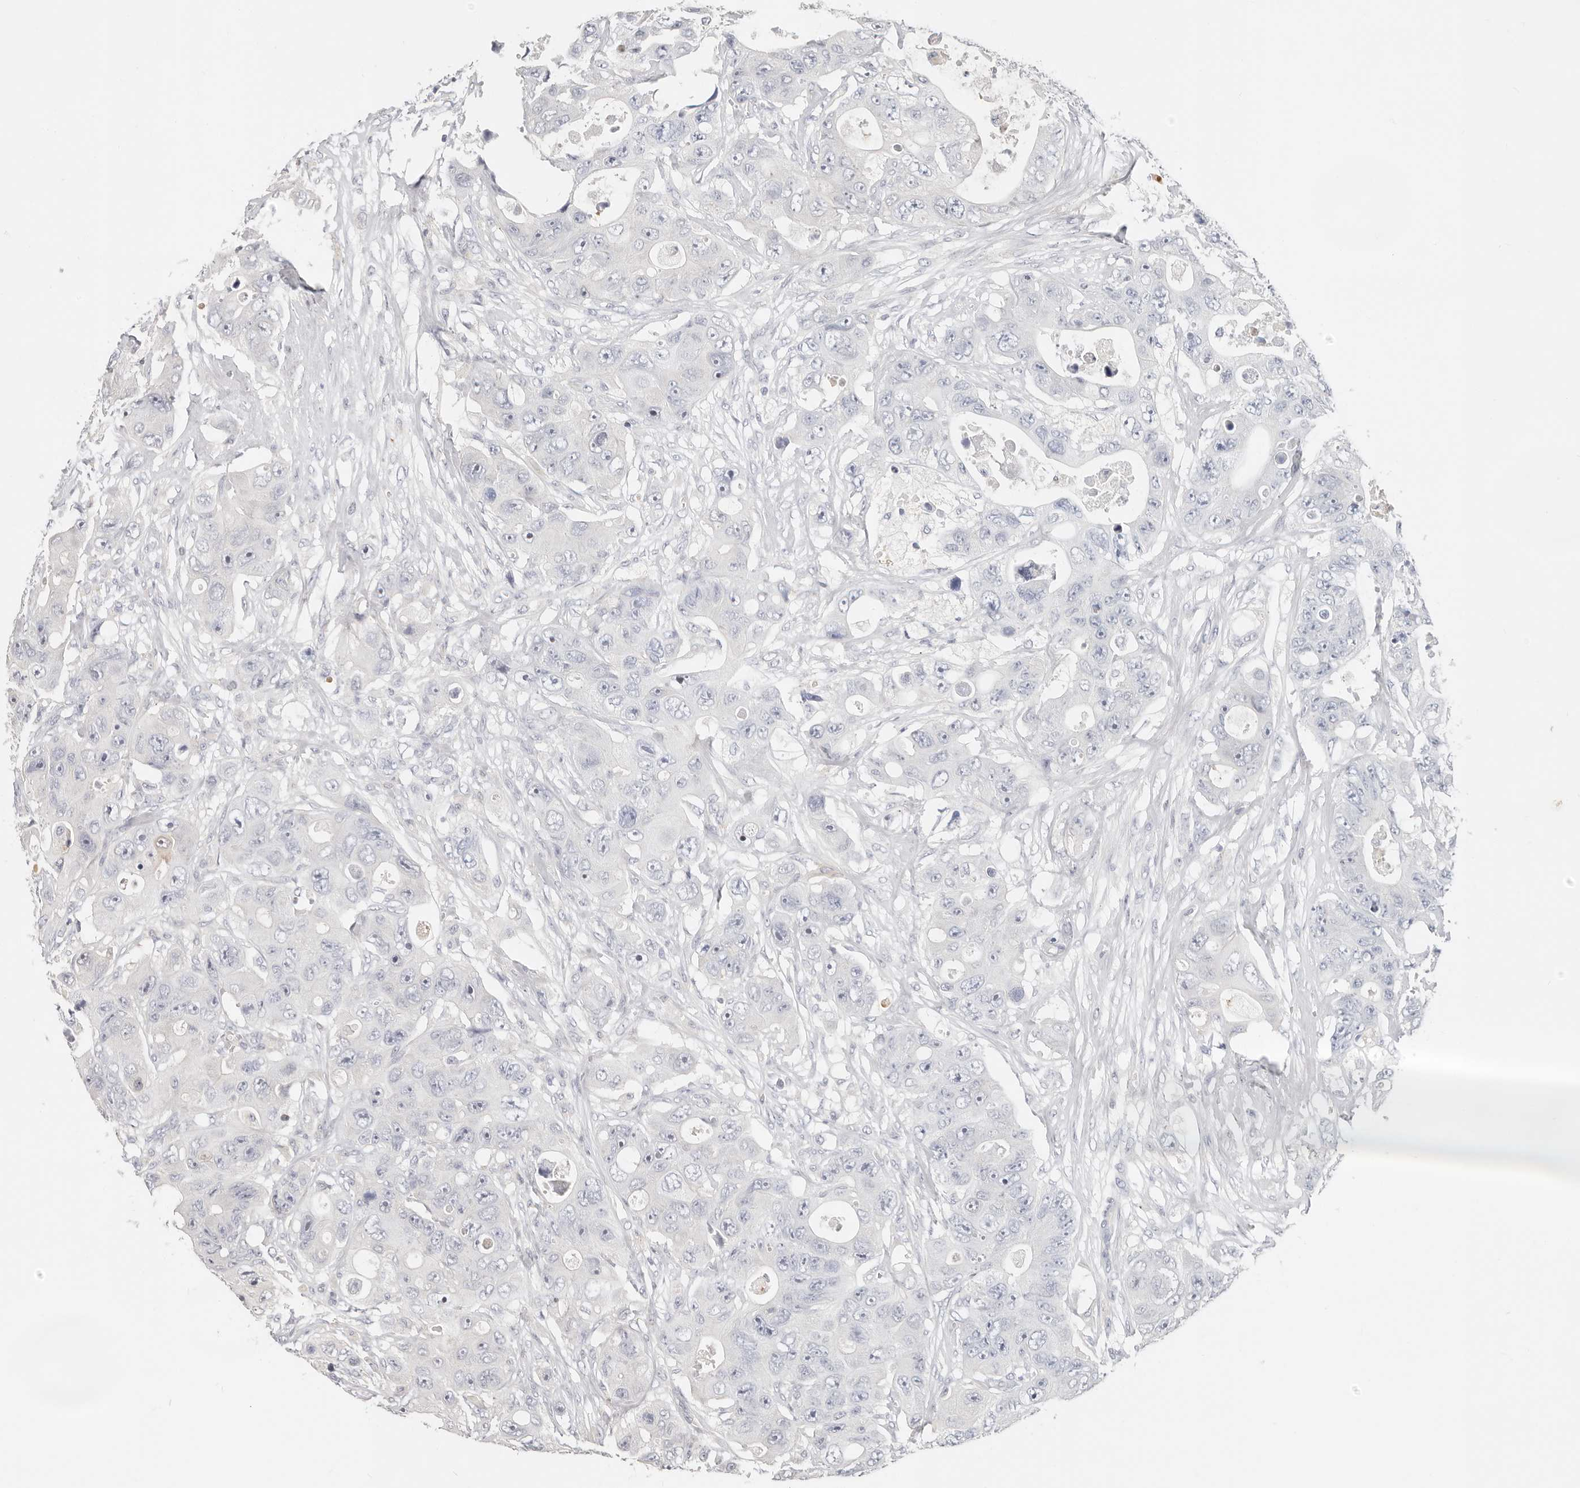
{"staining": {"intensity": "negative", "quantity": "none", "location": "none"}, "tissue": "colorectal cancer", "cell_type": "Tumor cells", "image_type": "cancer", "snomed": [{"axis": "morphology", "description": "Adenocarcinoma, NOS"}, {"axis": "topography", "description": "Colon"}], "caption": "DAB (3,3'-diaminobenzidine) immunohistochemical staining of adenocarcinoma (colorectal) displays no significant expression in tumor cells. (DAB immunohistochemistry visualized using brightfield microscopy, high magnification).", "gene": "ZRANB1", "patient": {"sex": "female", "age": 46}}